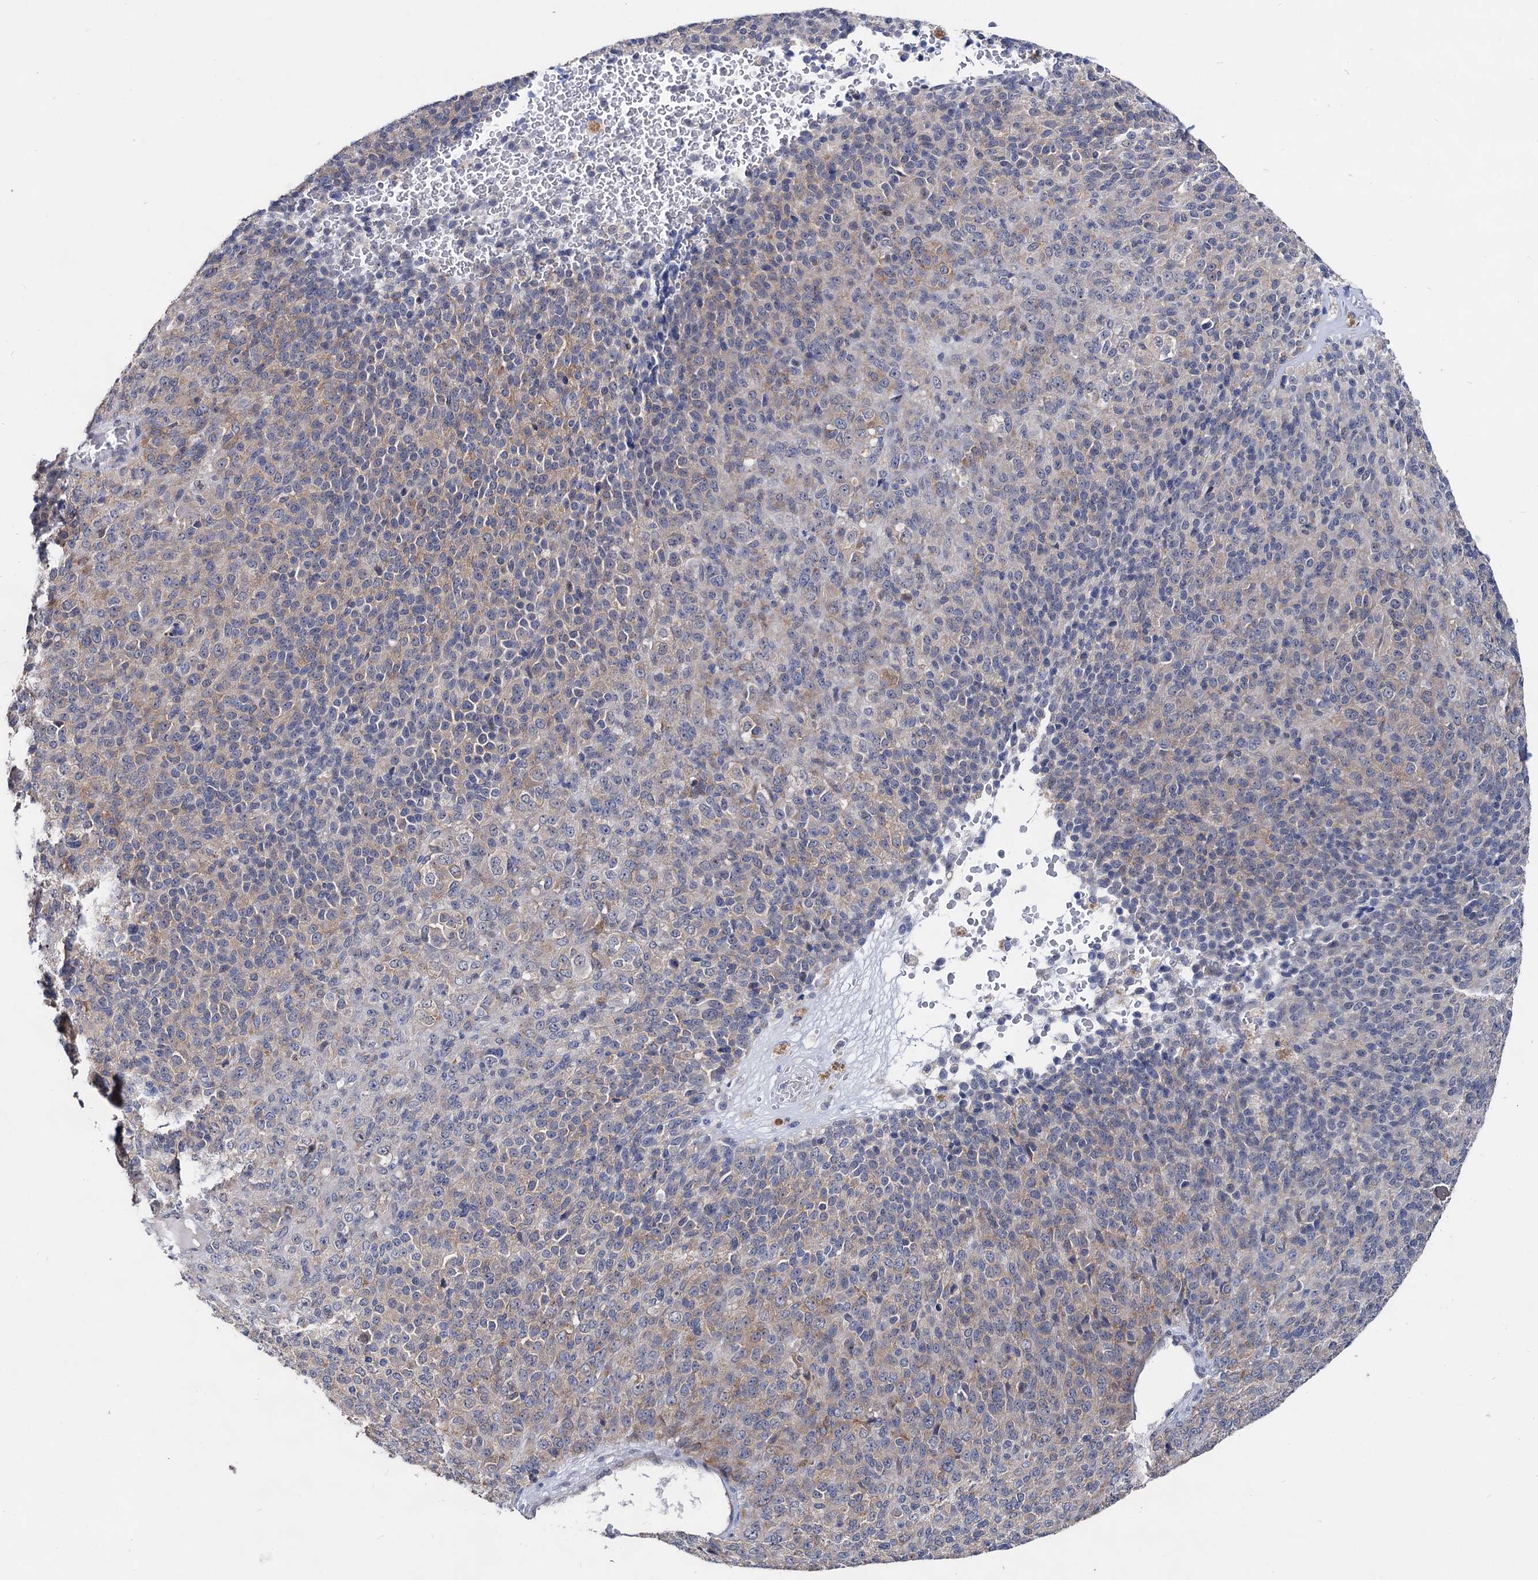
{"staining": {"intensity": "weak", "quantity": "<25%", "location": "cytoplasmic/membranous"}, "tissue": "melanoma", "cell_type": "Tumor cells", "image_type": "cancer", "snomed": [{"axis": "morphology", "description": "Malignant melanoma, Metastatic site"}, {"axis": "topography", "description": "Brain"}], "caption": "Immunohistochemistry of human malignant melanoma (metastatic site) shows no positivity in tumor cells.", "gene": "CAPRIN2", "patient": {"sex": "female", "age": 56}}